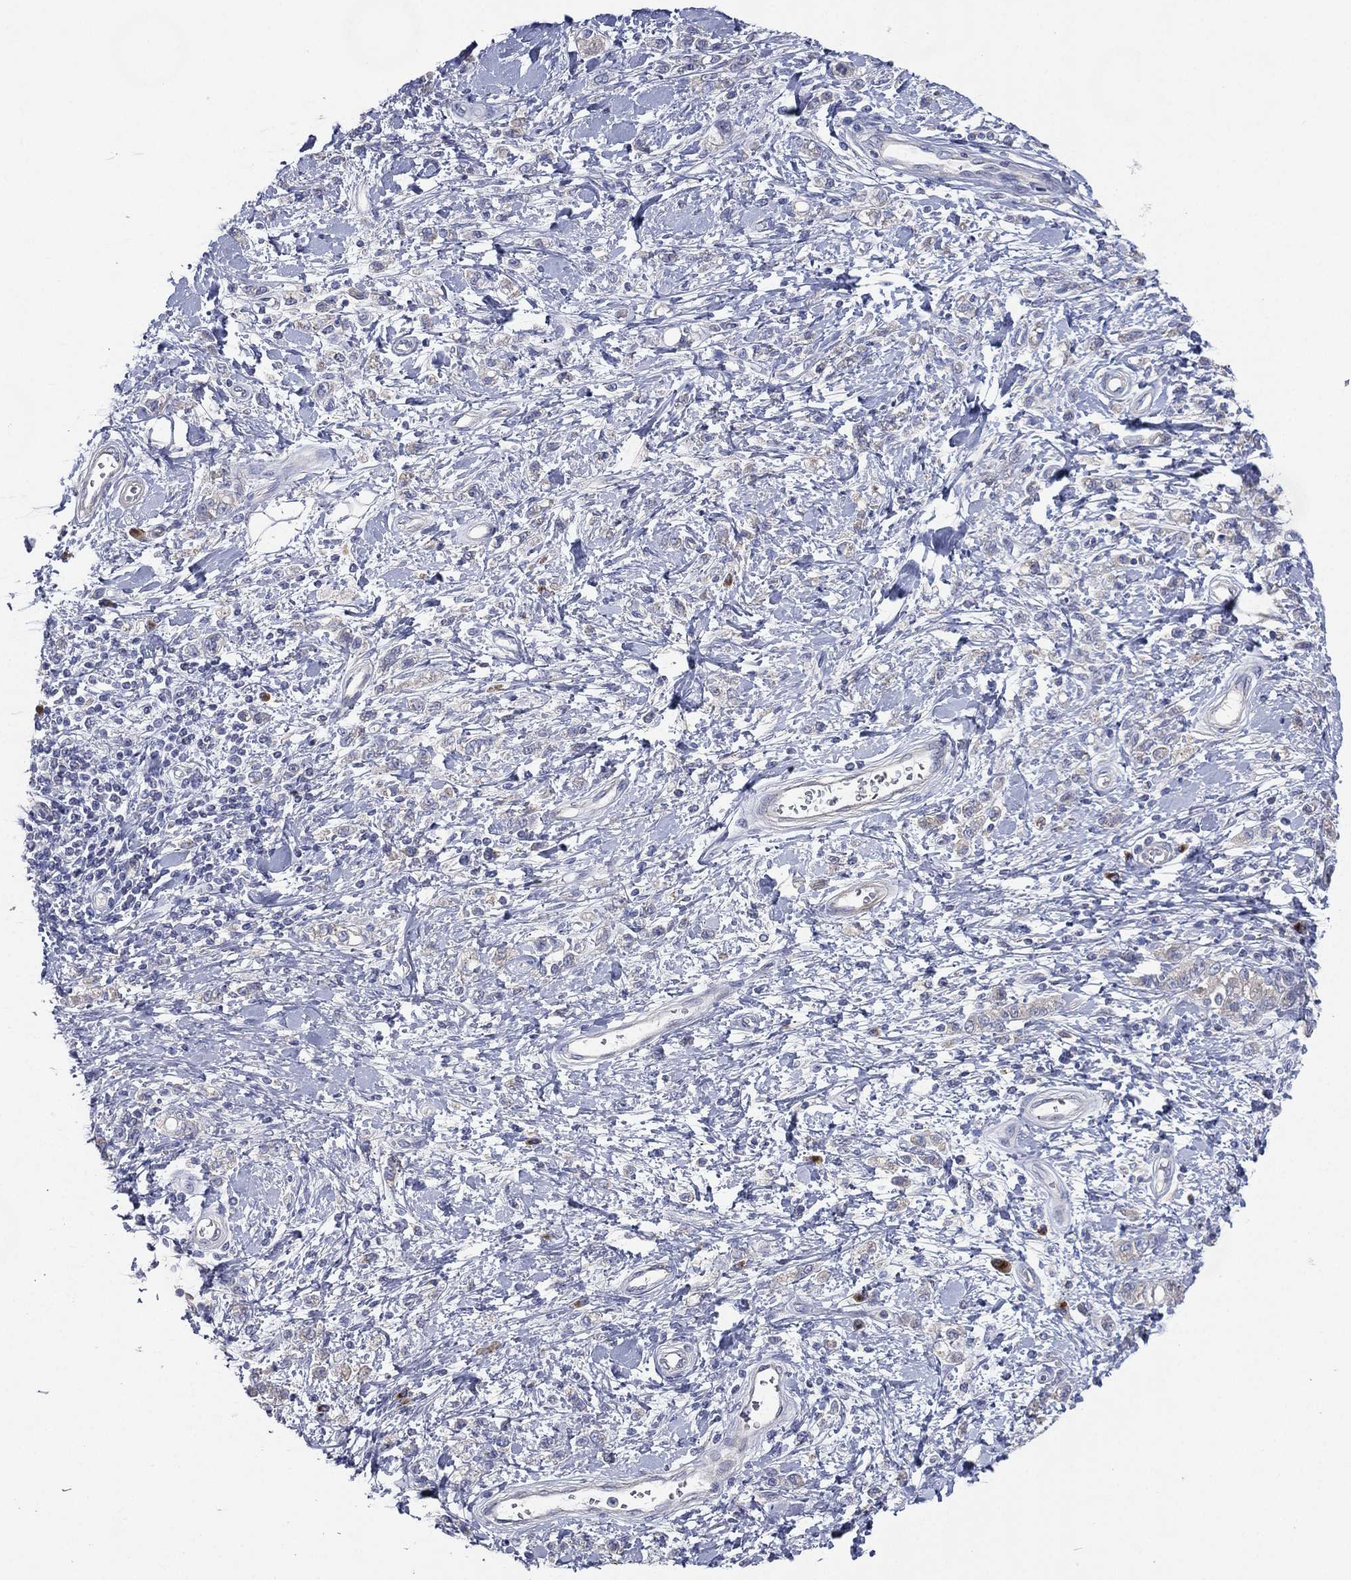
{"staining": {"intensity": "negative", "quantity": "none", "location": "none"}, "tissue": "stomach cancer", "cell_type": "Tumor cells", "image_type": "cancer", "snomed": [{"axis": "morphology", "description": "Adenocarcinoma, NOS"}, {"axis": "topography", "description": "Stomach"}], "caption": "Tumor cells are negative for brown protein staining in adenocarcinoma (stomach).", "gene": "ATP8A2", "patient": {"sex": "male", "age": 77}}